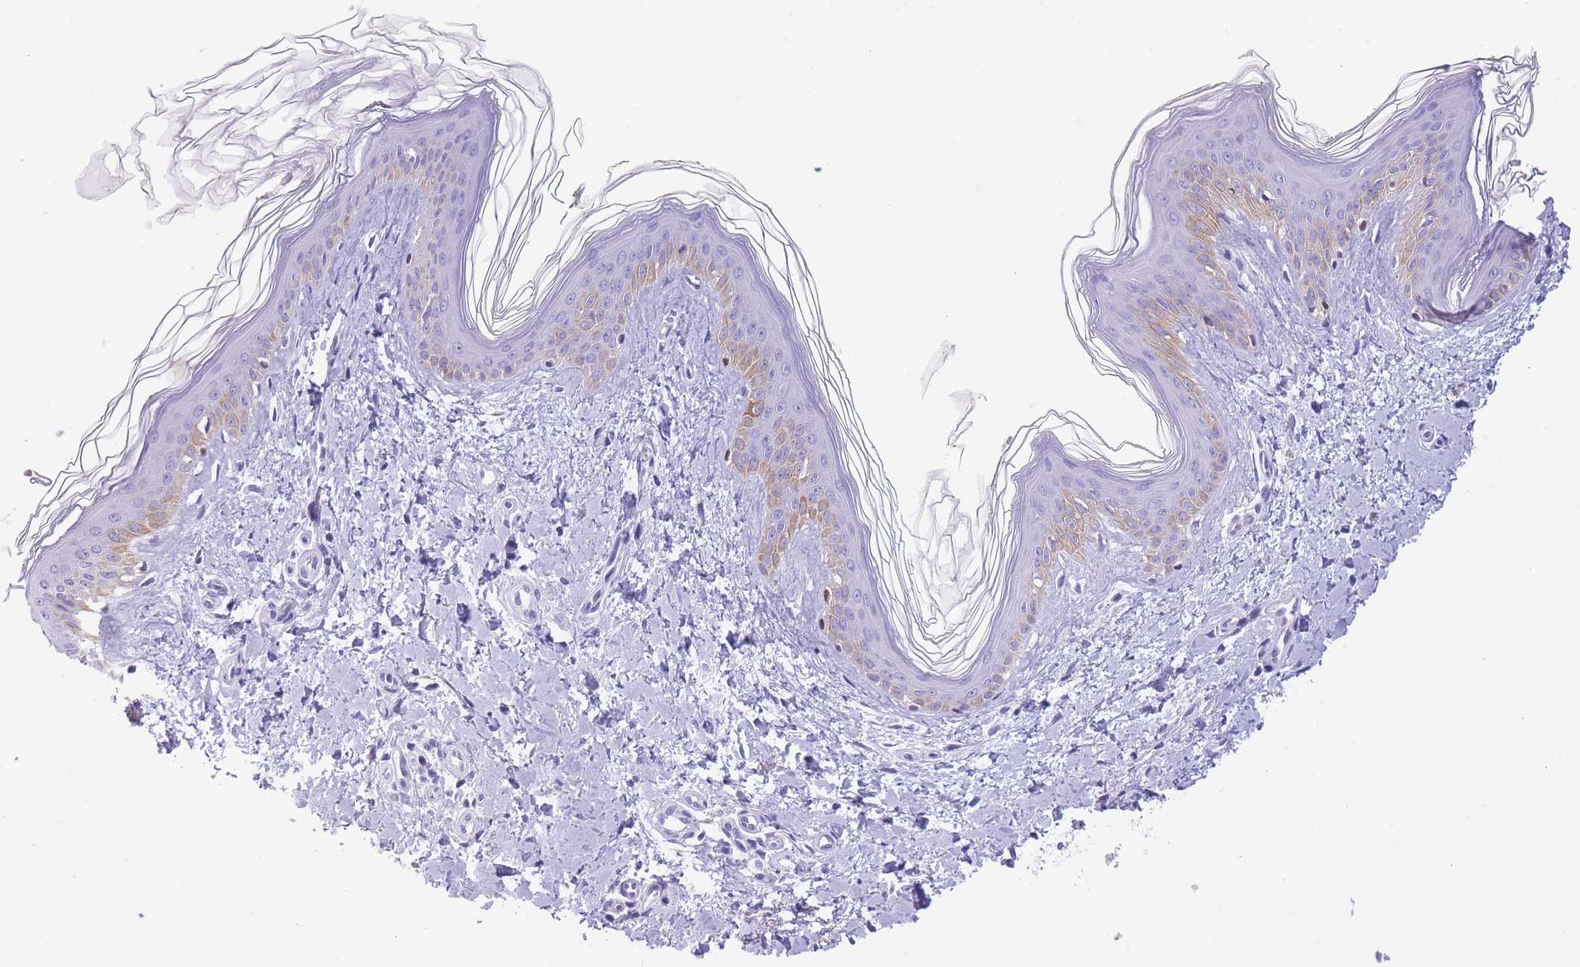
{"staining": {"intensity": "negative", "quantity": "none", "location": "none"}, "tissue": "skin", "cell_type": "Fibroblasts", "image_type": "normal", "snomed": [{"axis": "morphology", "description": "Normal tissue, NOS"}, {"axis": "topography", "description": "Skin"}], "caption": "Immunohistochemistry histopathology image of unremarkable skin stained for a protein (brown), which exhibits no expression in fibroblasts. Nuclei are stained in blue.", "gene": "QTRT1", "patient": {"sex": "female", "age": 41}}